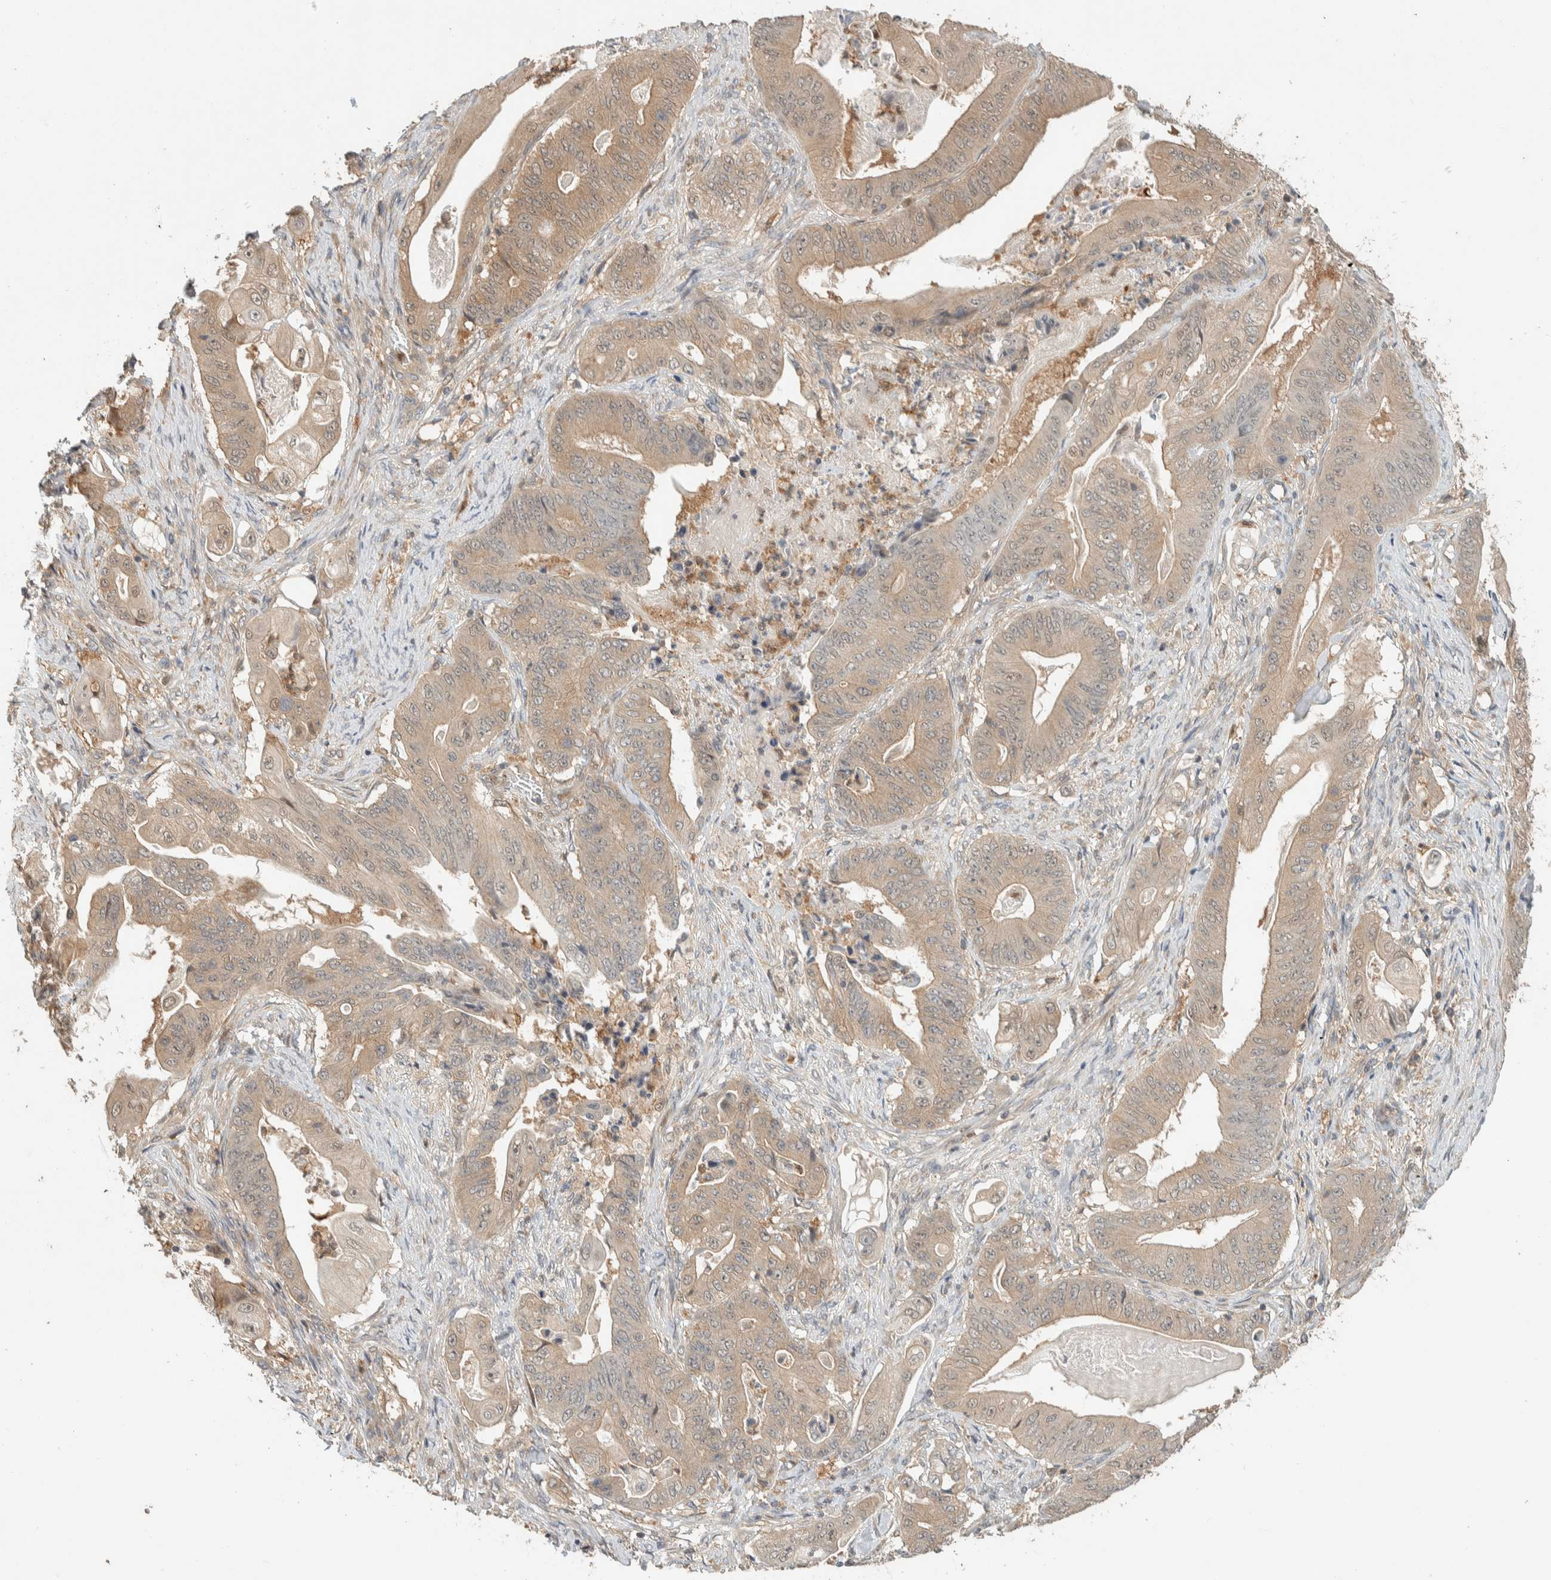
{"staining": {"intensity": "moderate", "quantity": ">75%", "location": "cytoplasmic/membranous"}, "tissue": "stomach cancer", "cell_type": "Tumor cells", "image_type": "cancer", "snomed": [{"axis": "morphology", "description": "Adenocarcinoma, NOS"}, {"axis": "topography", "description": "Stomach"}], "caption": "Immunohistochemistry (DAB) staining of human stomach cancer reveals moderate cytoplasmic/membranous protein positivity in about >75% of tumor cells. (Brightfield microscopy of DAB IHC at high magnification).", "gene": "ADSS2", "patient": {"sex": "female", "age": 73}}